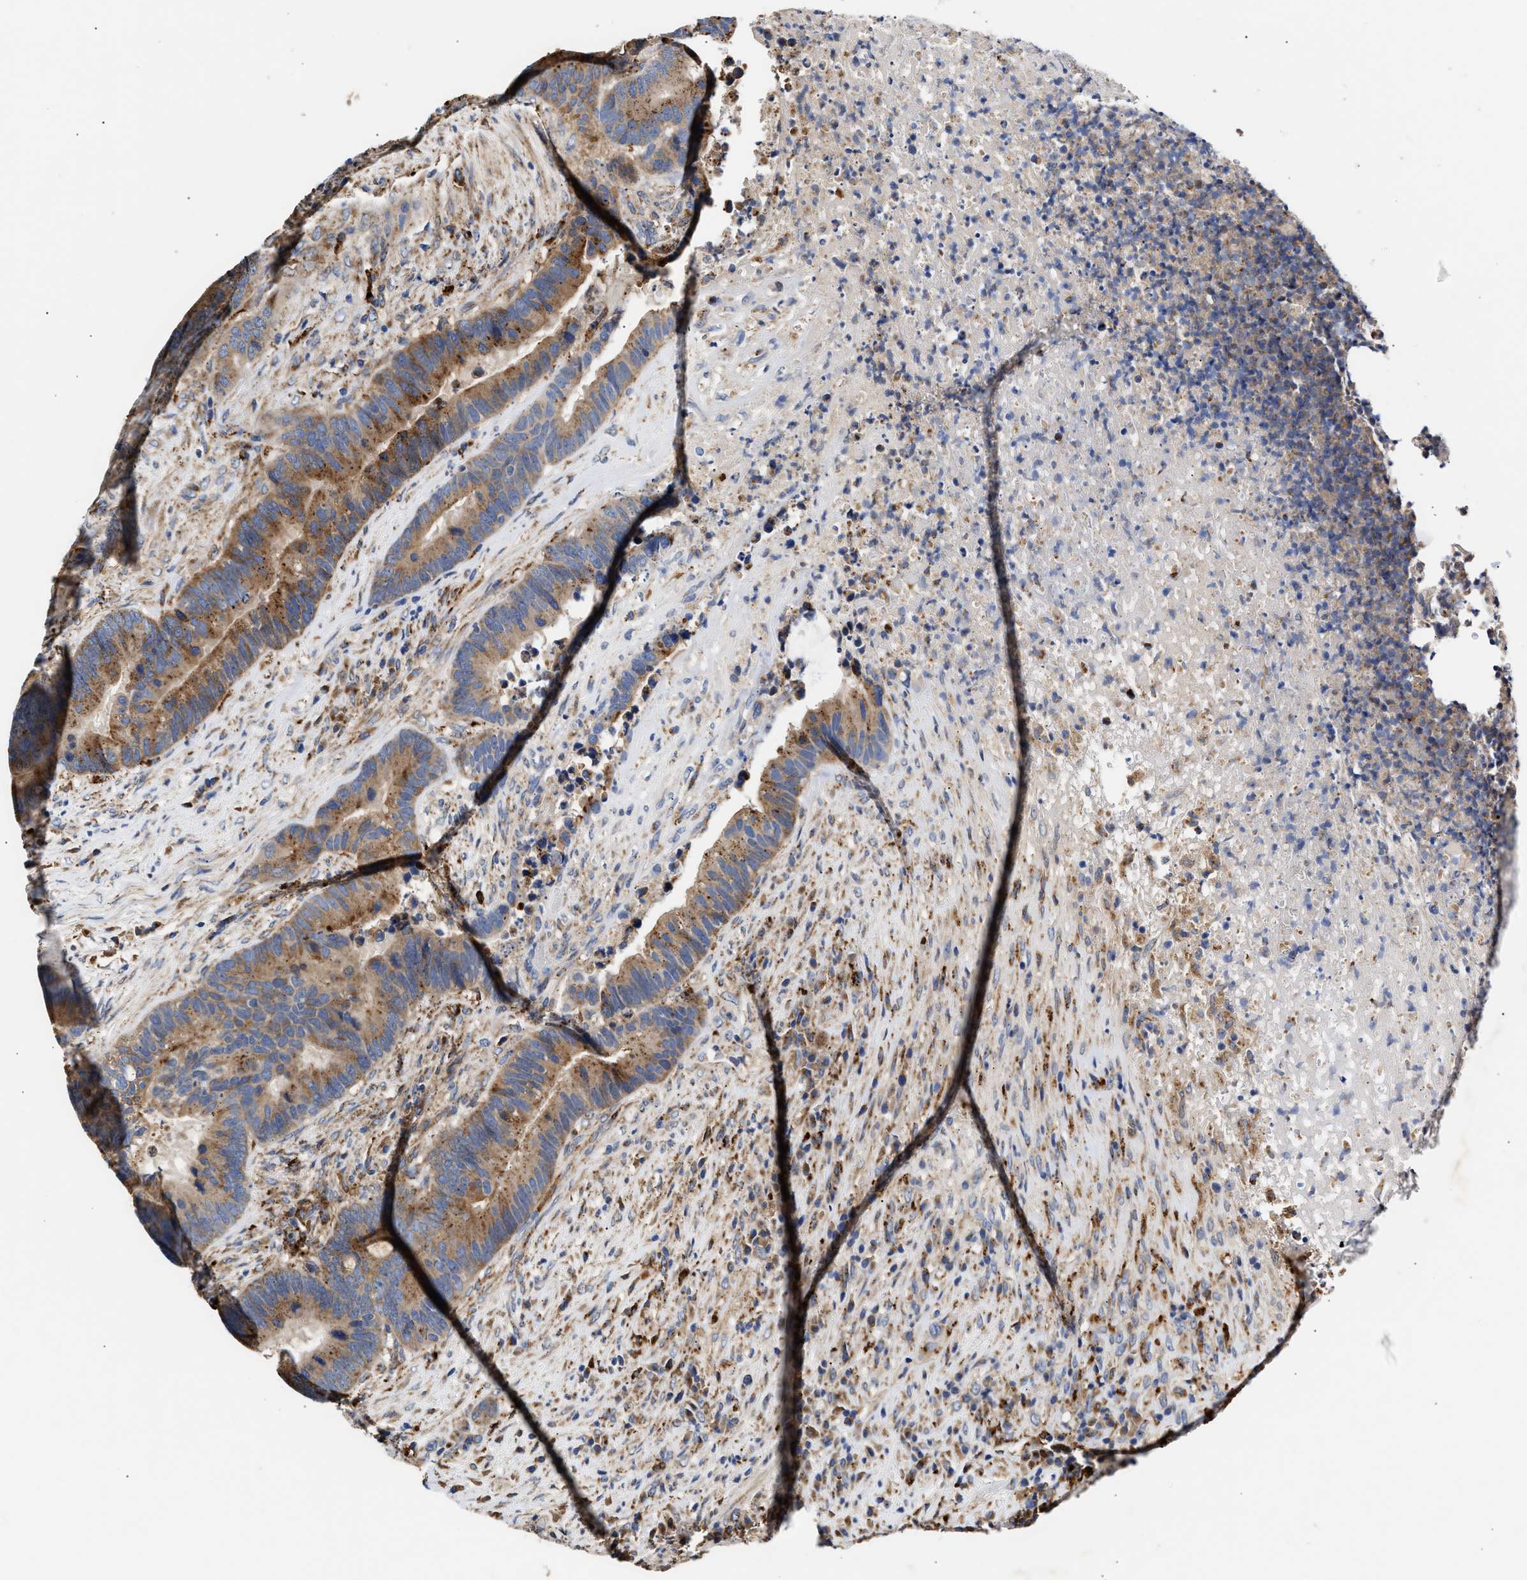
{"staining": {"intensity": "moderate", "quantity": ">75%", "location": "cytoplasmic/membranous"}, "tissue": "colorectal cancer", "cell_type": "Tumor cells", "image_type": "cancer", "snomed": [{"axis": "morphology", "description": "Adenocarcinoma, NOS"}, {"axis": "topography", "description": "Rectum"}], "caption": "Protein staining exhibits moderate cytoplasmic/membranous expression in about >75% of tumor cells in adenocarcinoma (colorectal). (Stains: DAB (3,3'-diaminobenzidine) in brown, nuclei in blue, Microscopy: brightfield microscopy at high magnification).", "gene": "CCDC146", "patient": {"sex": "female", "age": 89}}